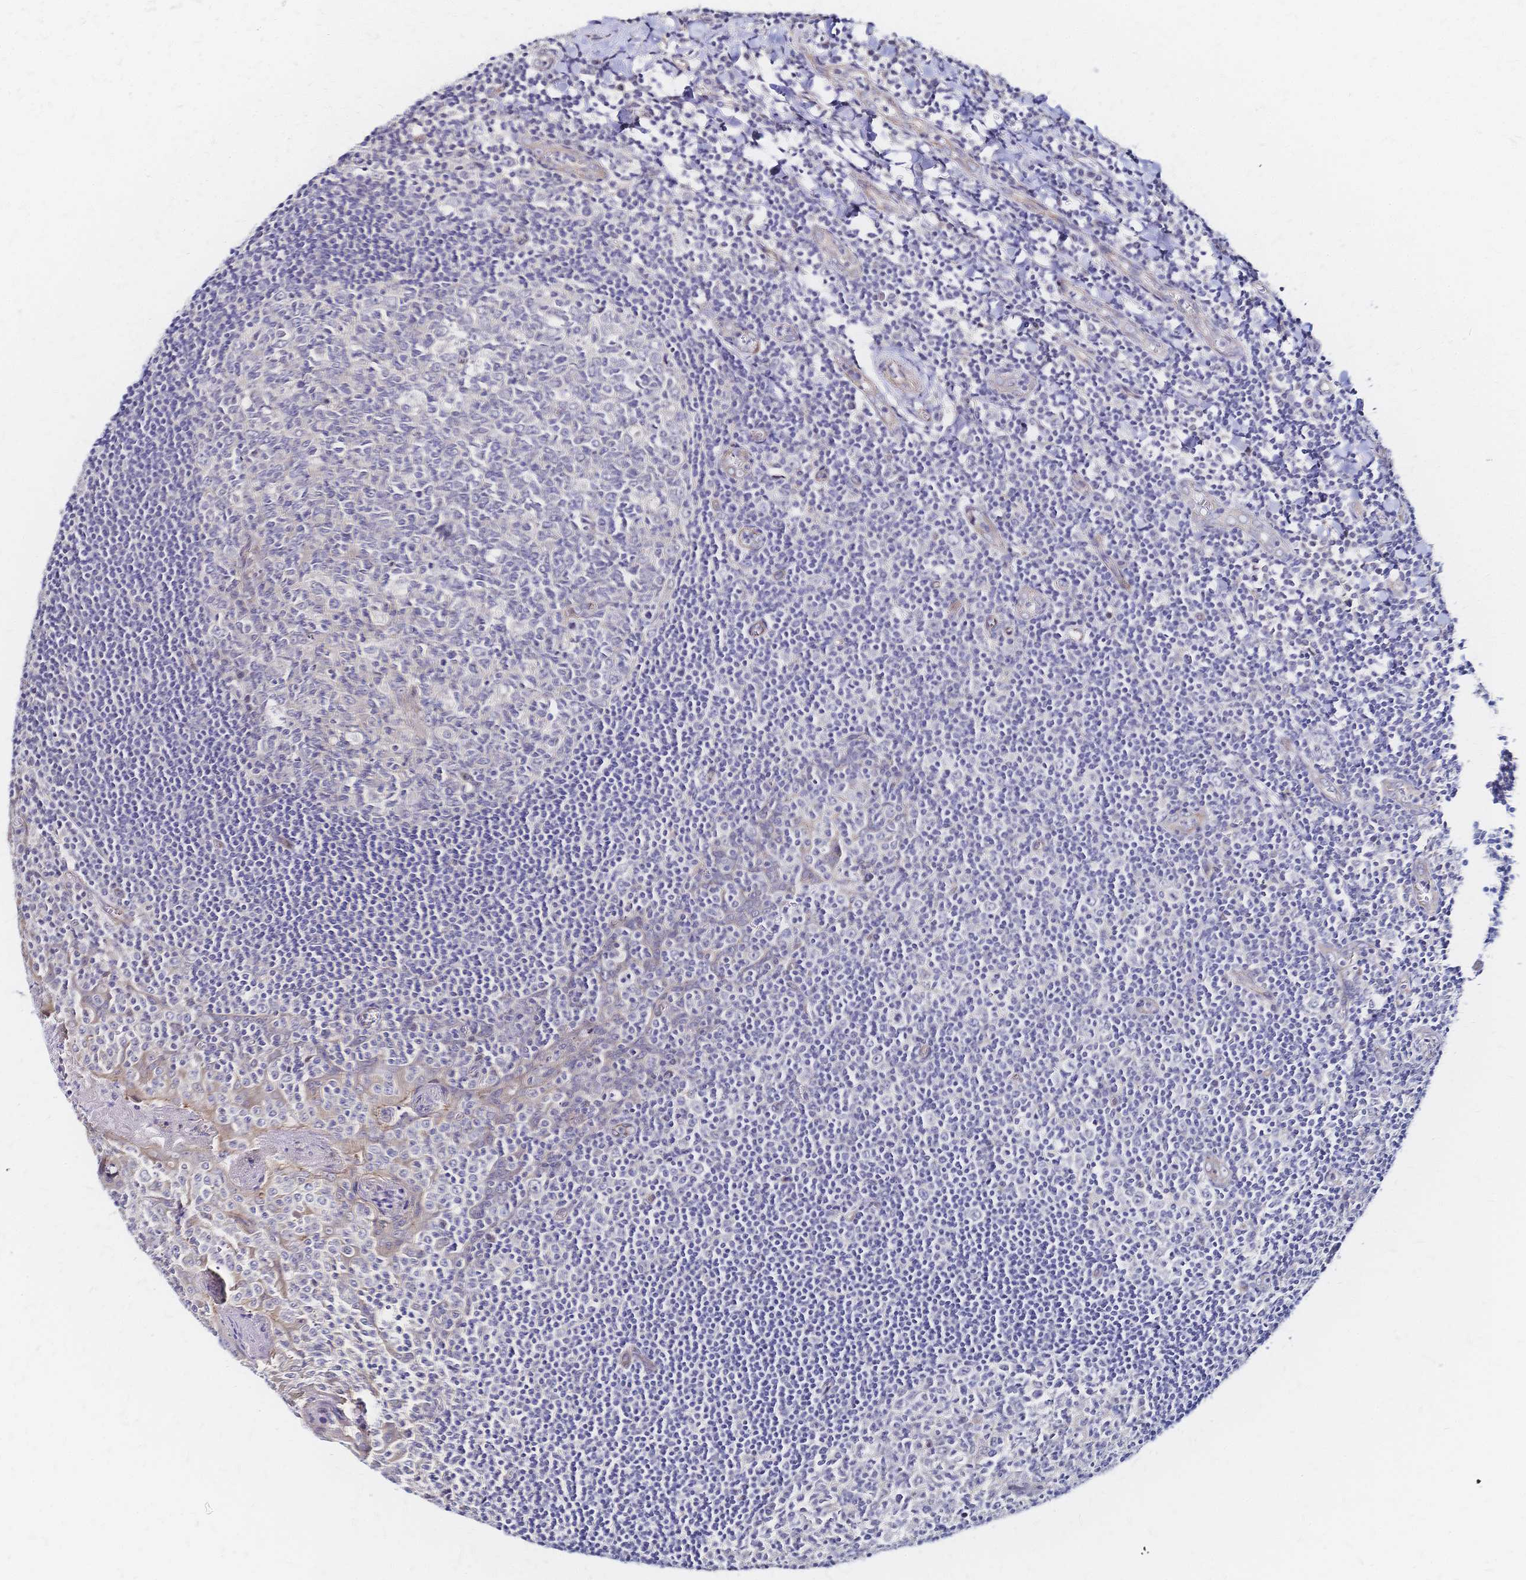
{"staining": {"intensity": "negative", "quantity": "none", "location": "none"}, "tissue": "tonsil", "cell_type": "Germinal center cells", "image_type": "normal", "snomed": [{"axis": "morphology", "description": "Normal tissue, NOS"}, {"axis": "morphology", "description": "Inflammation, NOS"}, {"axis": "topography", "description": "Tonsil"}], "caption": "High magnification brightfield microscopy of unremarkable tonsil stained with DAB (brown) and counterstained with hematoxylin (blue): germinal center cells show no significant expression. (Stains: DAB (3,3'-diaminobenzidine) immunohistochemistry with hematoxylin counter stain, Microscopy: brightfield microscopy at high magnification).", "gene": "SLC5A1", "patient": {"sex": "female", "age": 31}}